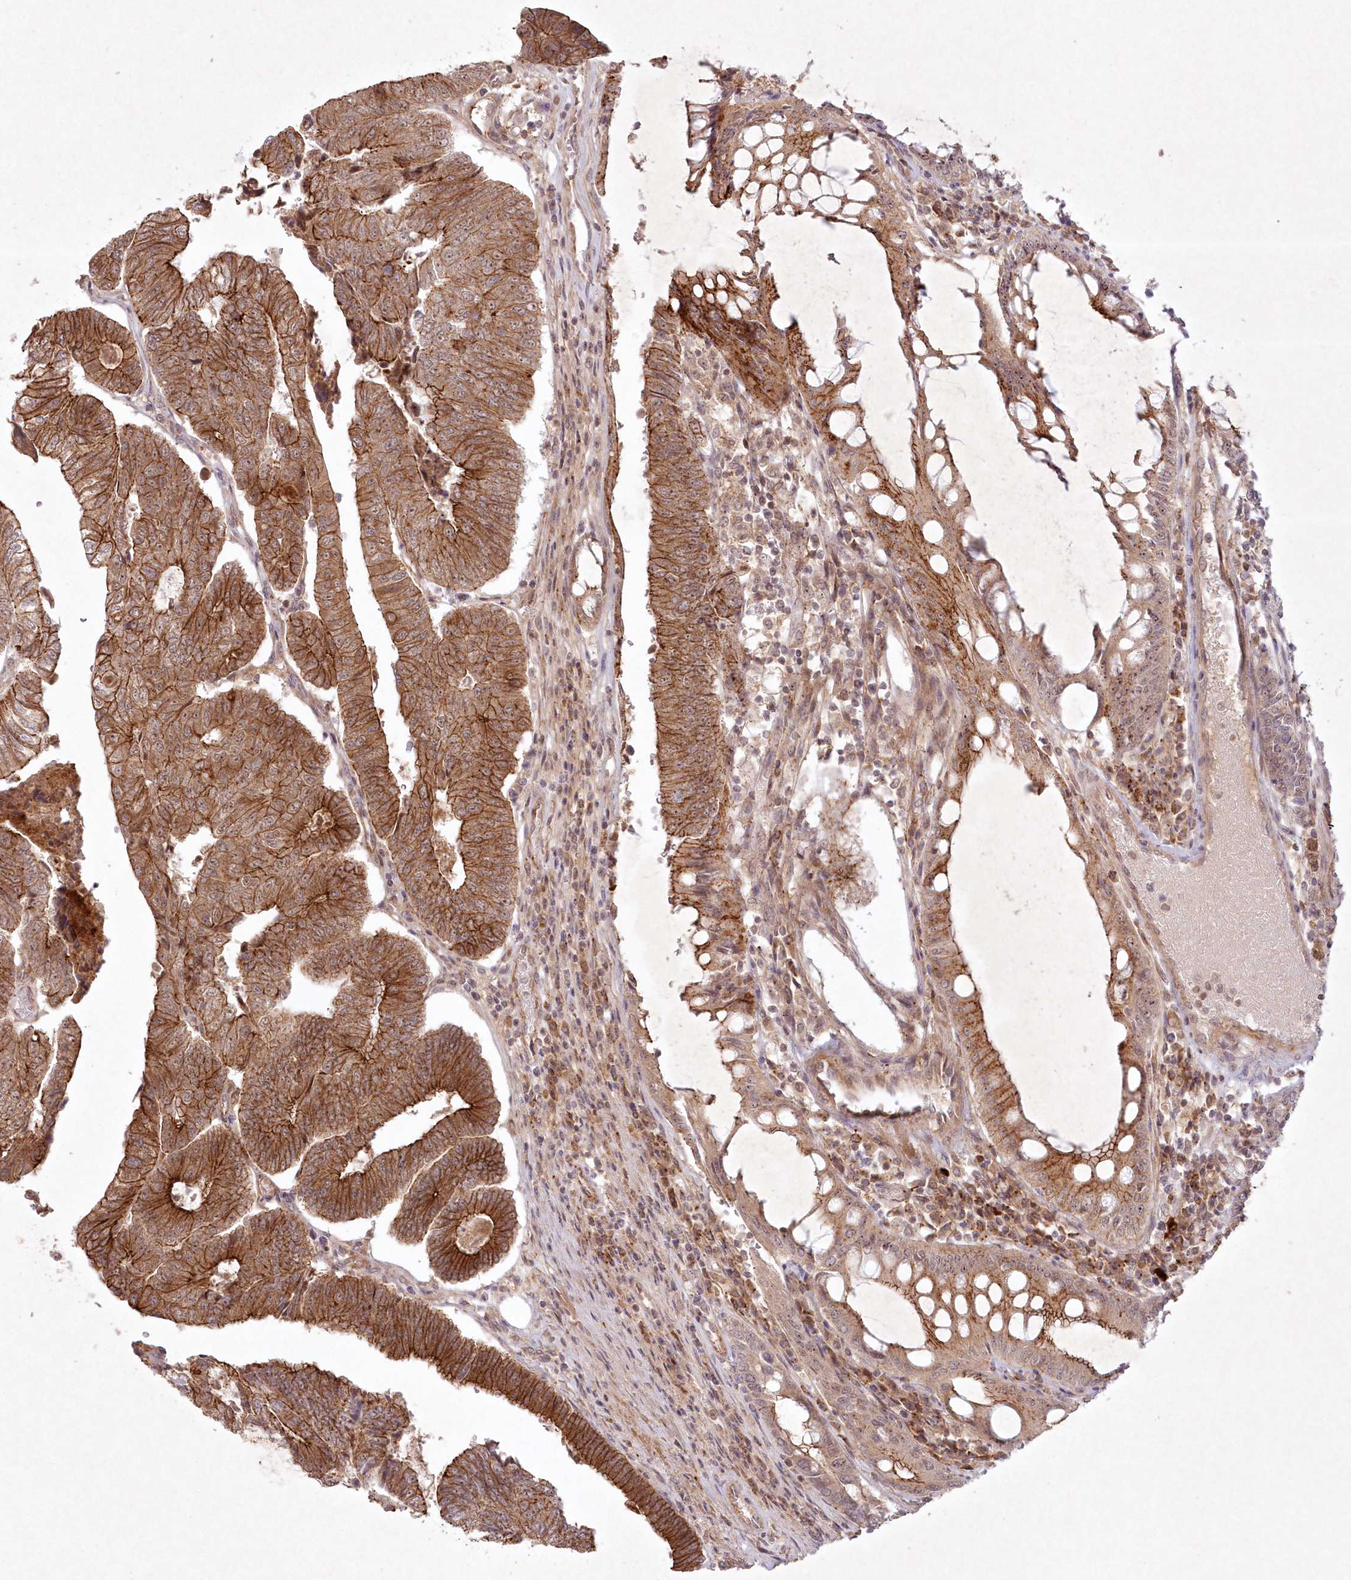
{"staining": {"intensity": "strong", "quantity": ">75%", "location": "cytoplasmic/membranous"}, "tissue": "colorectal cancer", "cell_type": "Tumor cells", "image_type": "cancer", "snomed": [{"axis": "morphology", "description": "Adenocarcinoma, NOS"}, {"axis": "topography", "description": "Colon"}], "caption": "IHC of colorectal adenocarcinoma exhibits high levels of strong cytoplasmic/membranous expression in about >75% of tumor cells. Nuclei are stained in blue.", "gene": "TOGARAM2", "patient": {"sex": "female", "age": 67}}